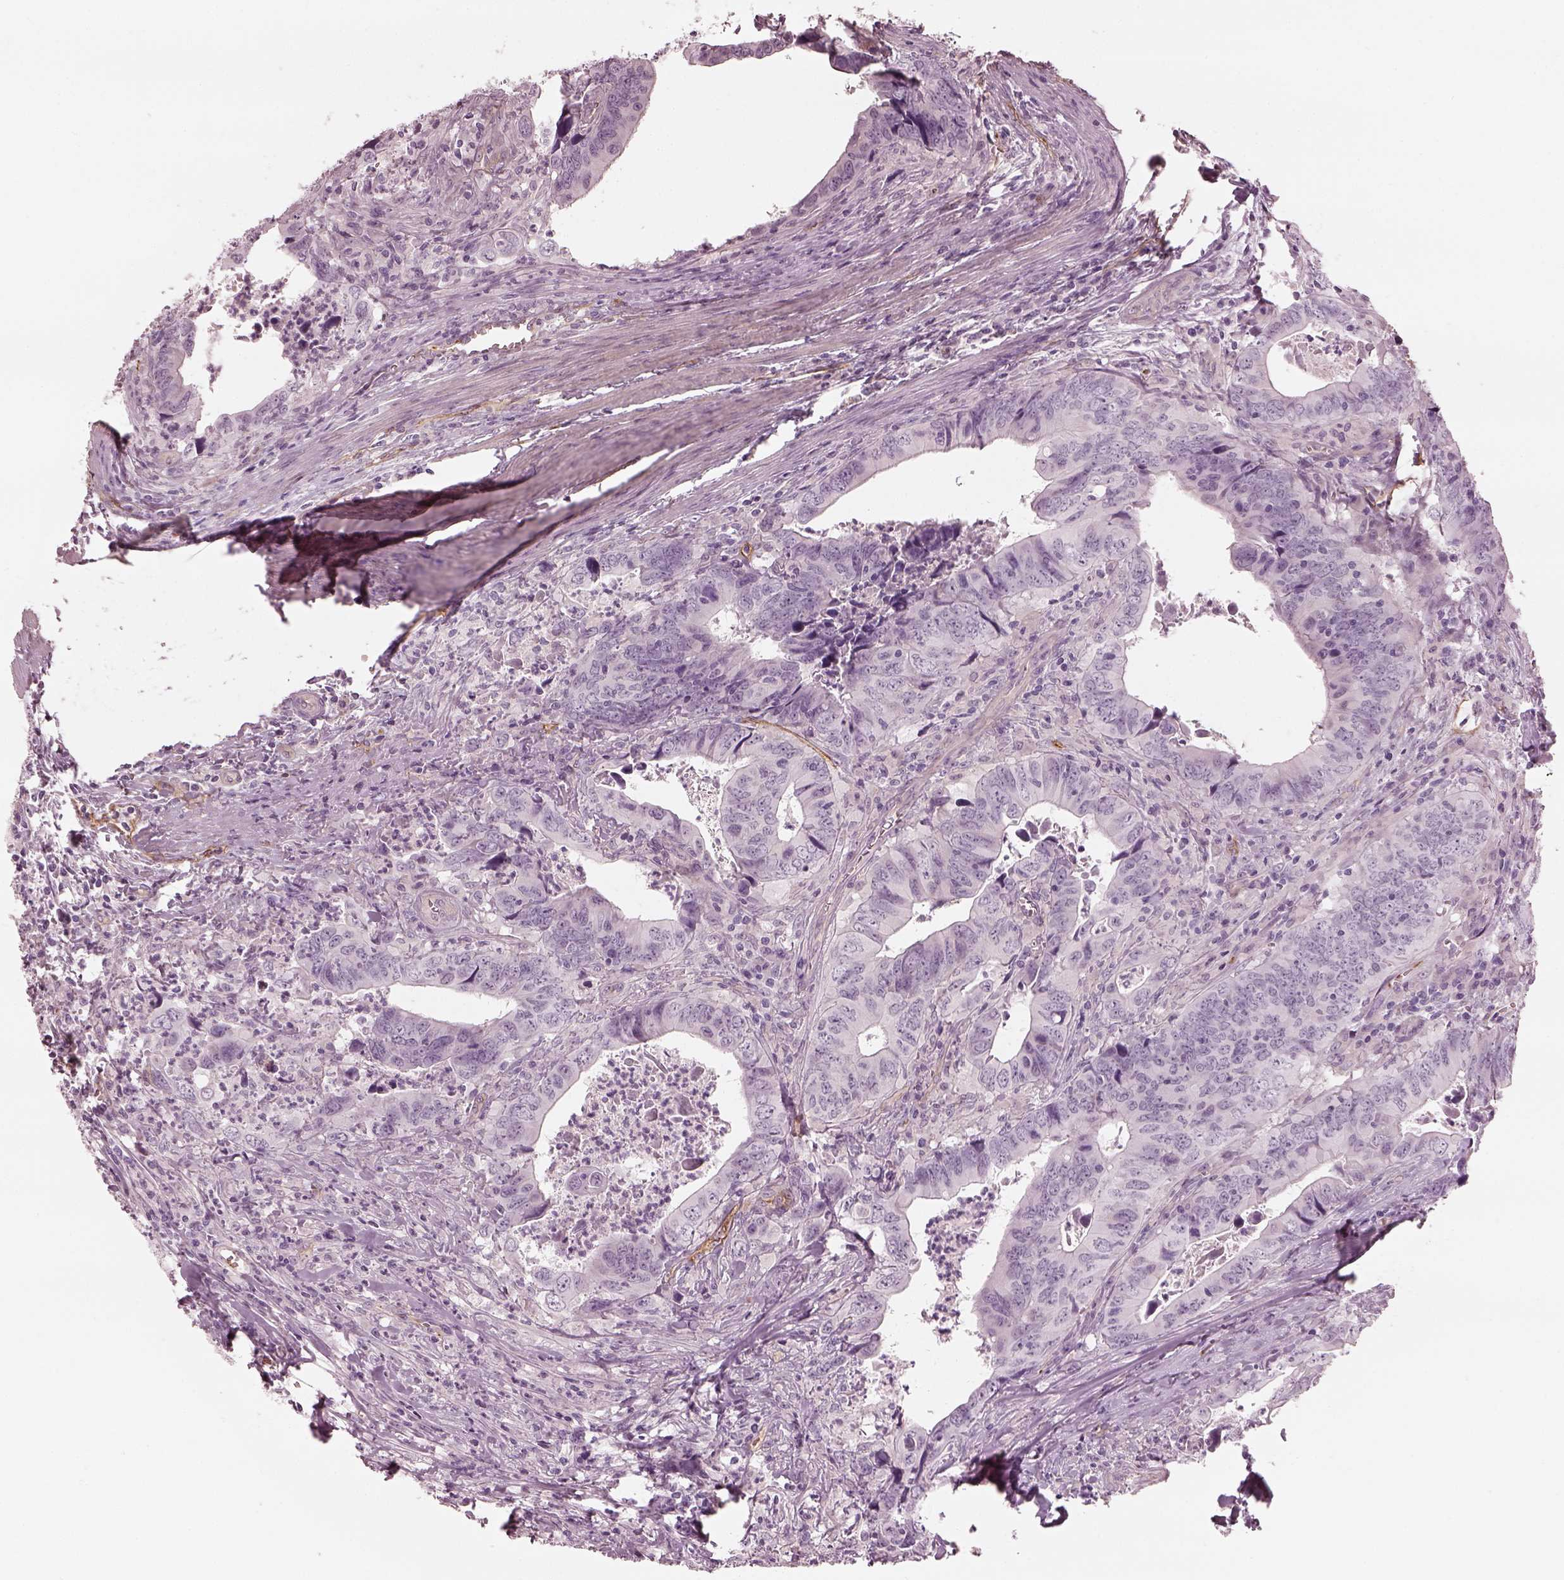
{"staining": {"intensity": "negative", "quantity": "none", "location": "none"}, "tissue": "colorectal cancer", "cell_type": "Tumor cells", "image_type": "cancer", "snomed": [{"axis": "morphology", "description": "Adenocarcinoma, NOS"}, {"axis": "topography", "description": "Colon"}], "caption": "Human colorectal cancer (adenocarcinoma) stained for a protein using immunohistochemistry shows no expression in tumor cells.", "gene": "EIF4E1B", "patient": {"sex": "female", "age": 82}}